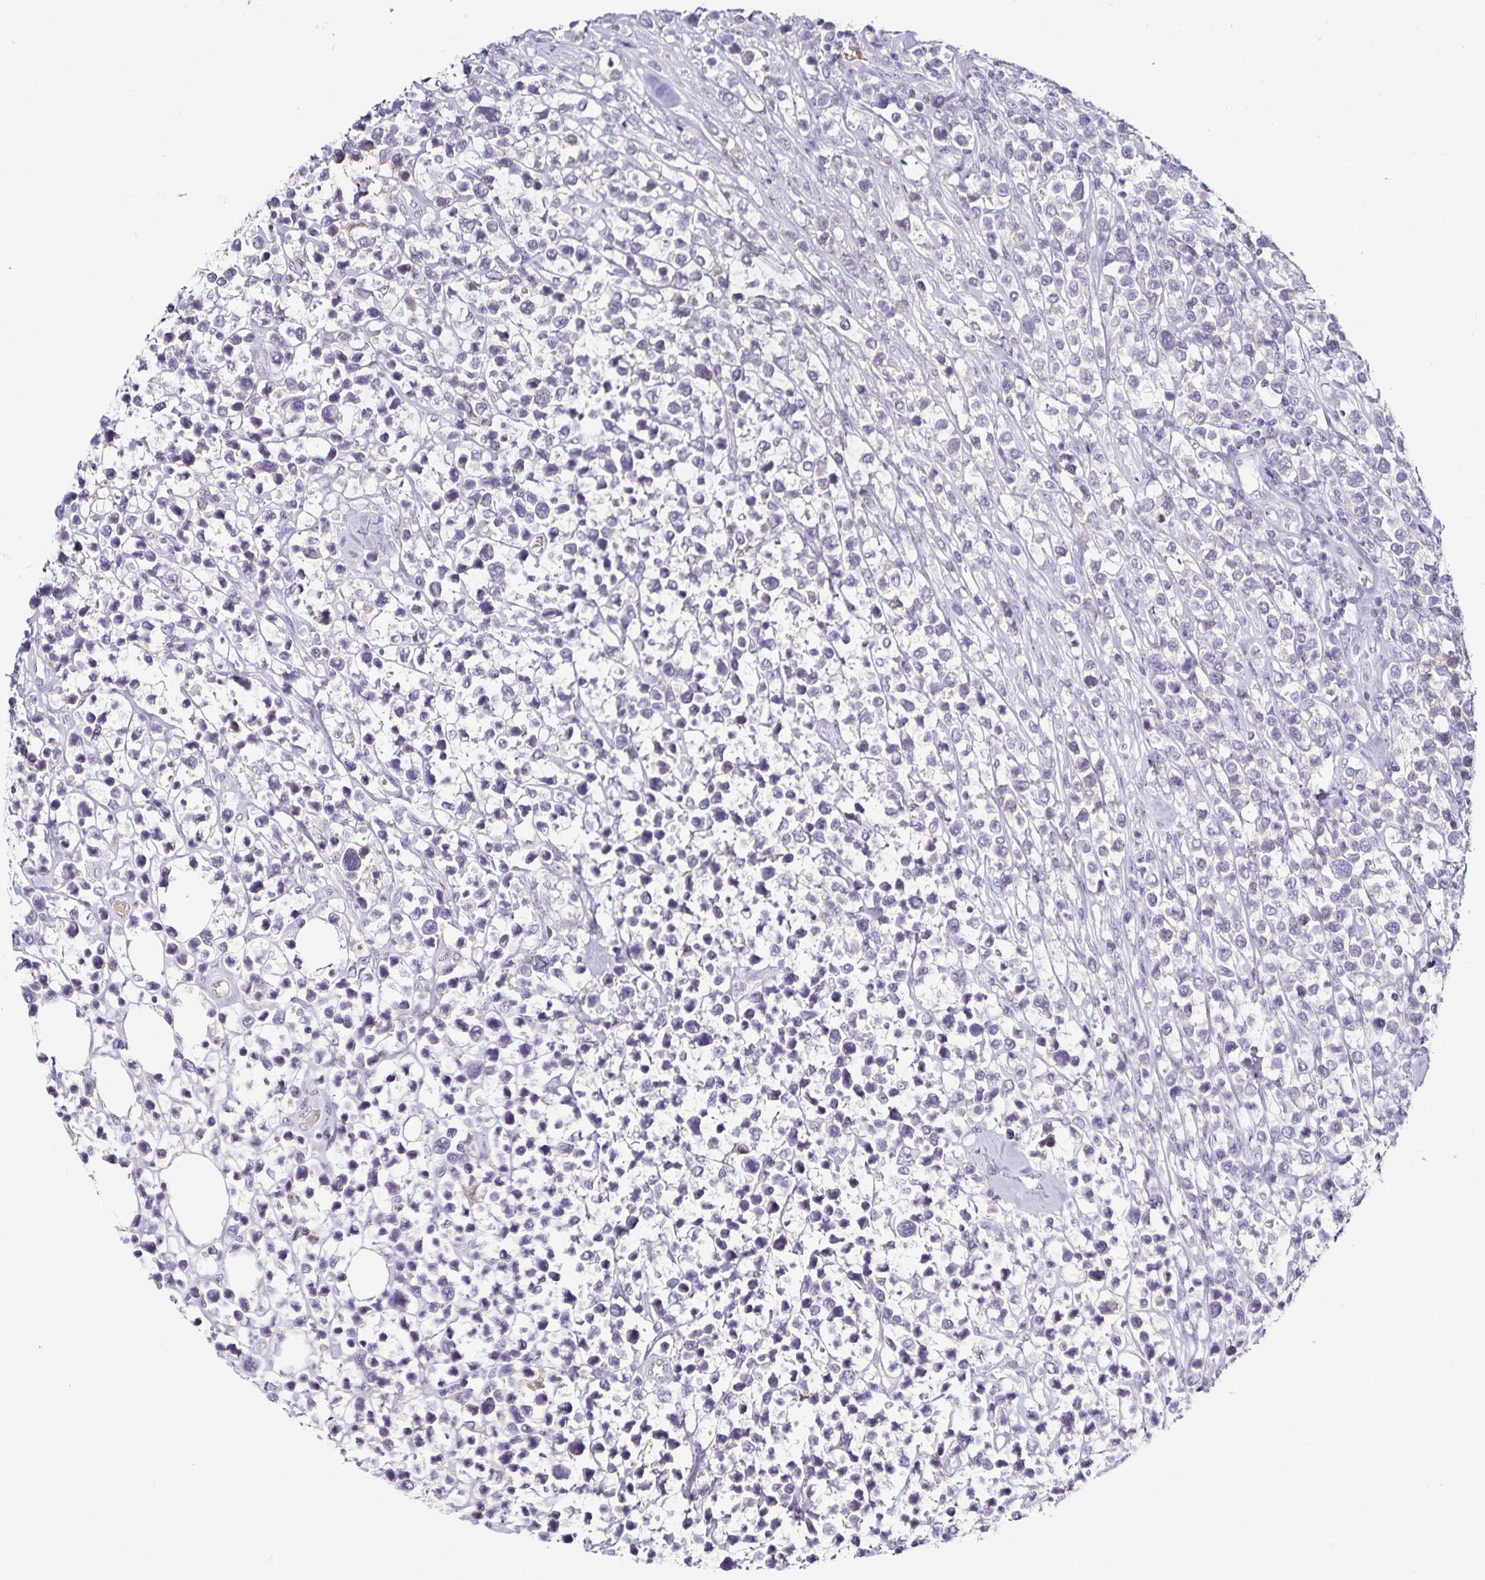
{"staining": {"intensity": "negative", "quantity": "none", "location": "none"}, "tissue": "lymphoma", "cell_type": "Tumor cells", "image_type": "cancer", "snomed": [{"axis": "morphology", "description": "Malignant lymphoma, non-Hodgkin's type, High grade"}, {"axis": "topography", "description": "Soft tissue"}], "caption": "A high-resolution photomicrograph shows IHC staining of high-grade malignant lymphoma, non-Hodgkin's type, which reveals no significant staining in tumor cells.", "gene": "TTR", "patient": {"sex": "female", "age": 56}}